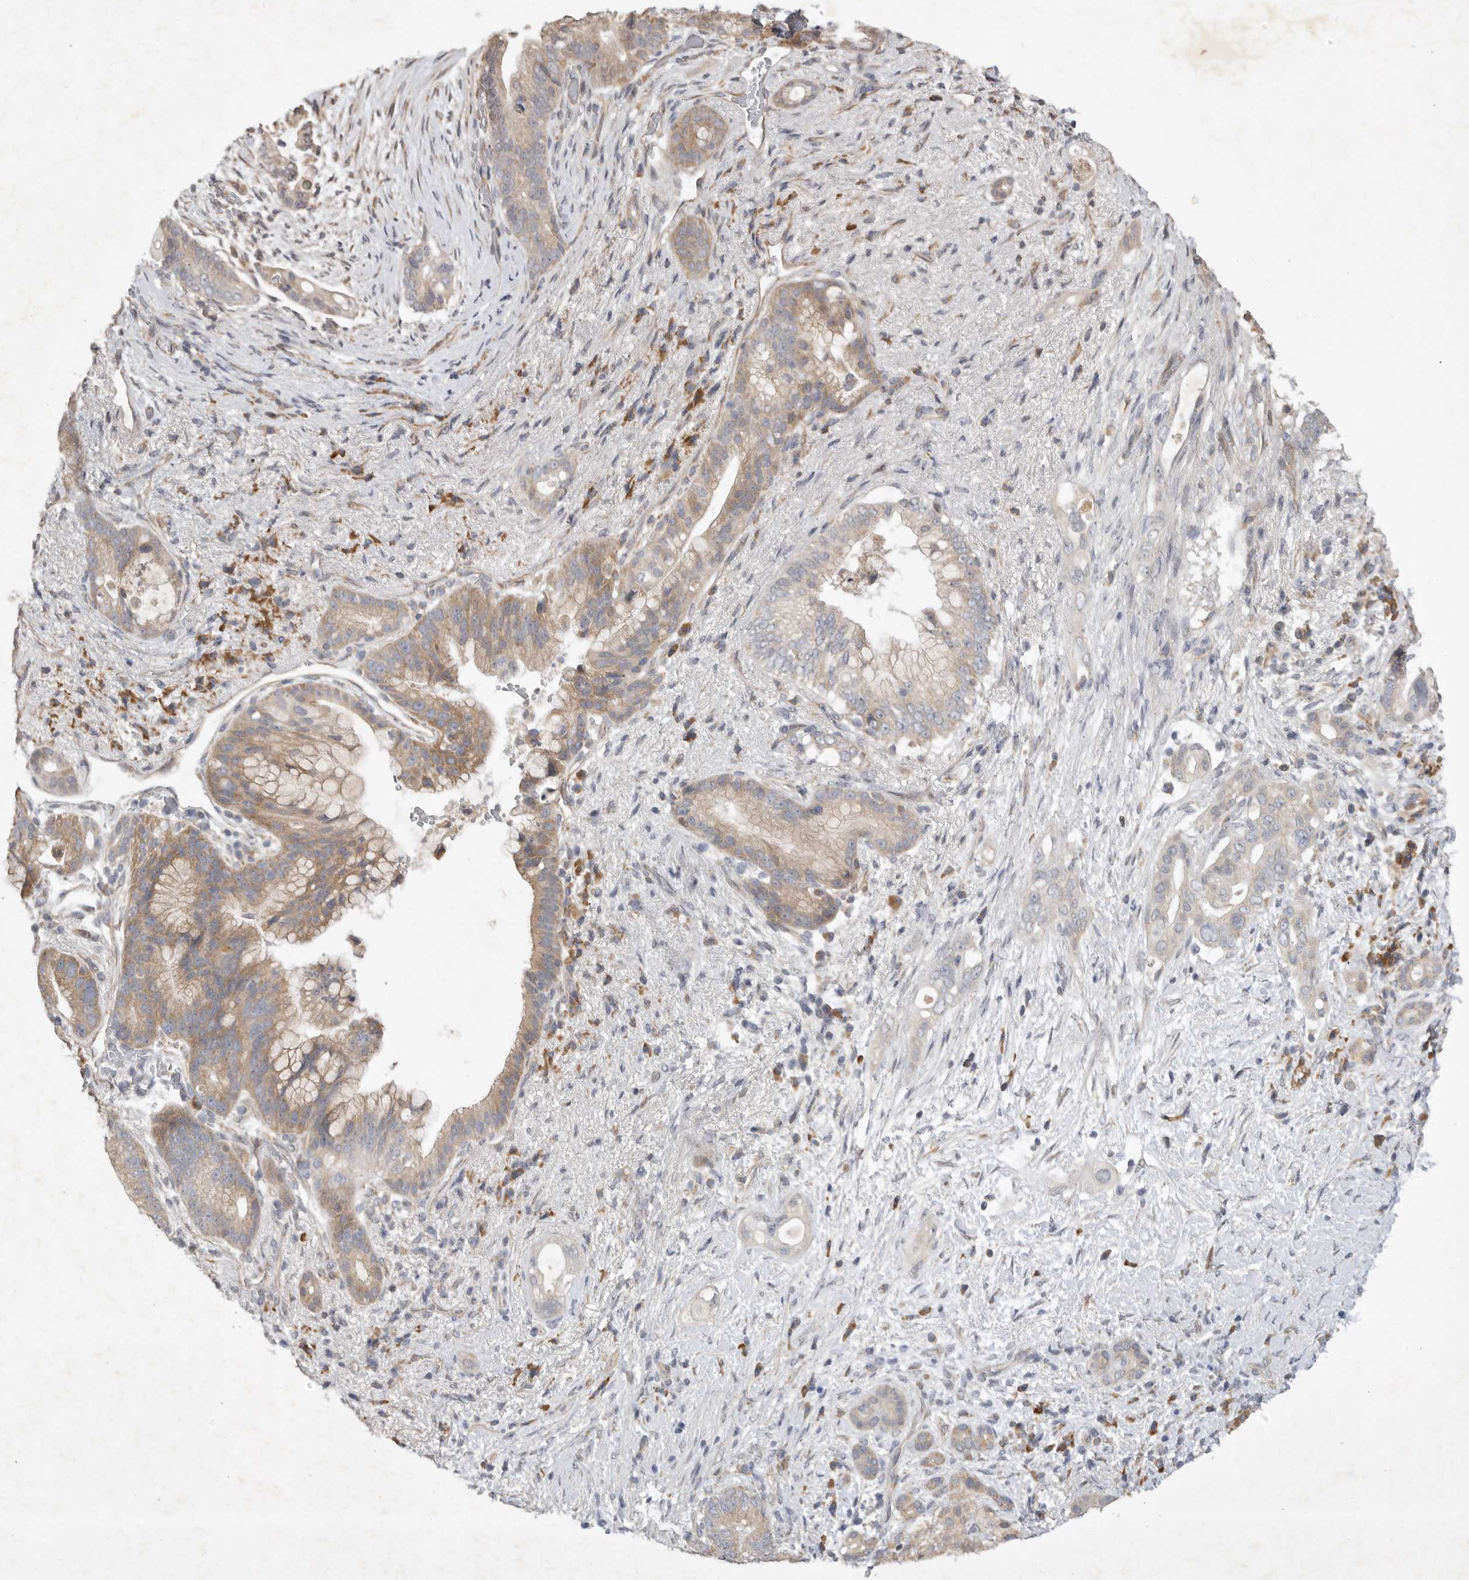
{"staining": {"intensity": "moderate", "quantity": "25%-75%", "location": "cytoplasmic/membranous"}, "tissue": "pancreatic cancer", "cell_type": "Tumor cells", "image_type": "cancer", "snomed": [{"axis": "morphology", "description": "Adenocarcinoma, NOS"}, {"axis": "topography", "description": "Pancreas"}], "caption": "Brown immunohistochemical staining in pancreatic cancer (adenocarcinoma) displays moderate cytoplasmic/membranous staining in approximately 25%-75% of tumor cells.", "gene": "EDEM3", "patient": {"sex": "male", "age": 53}}